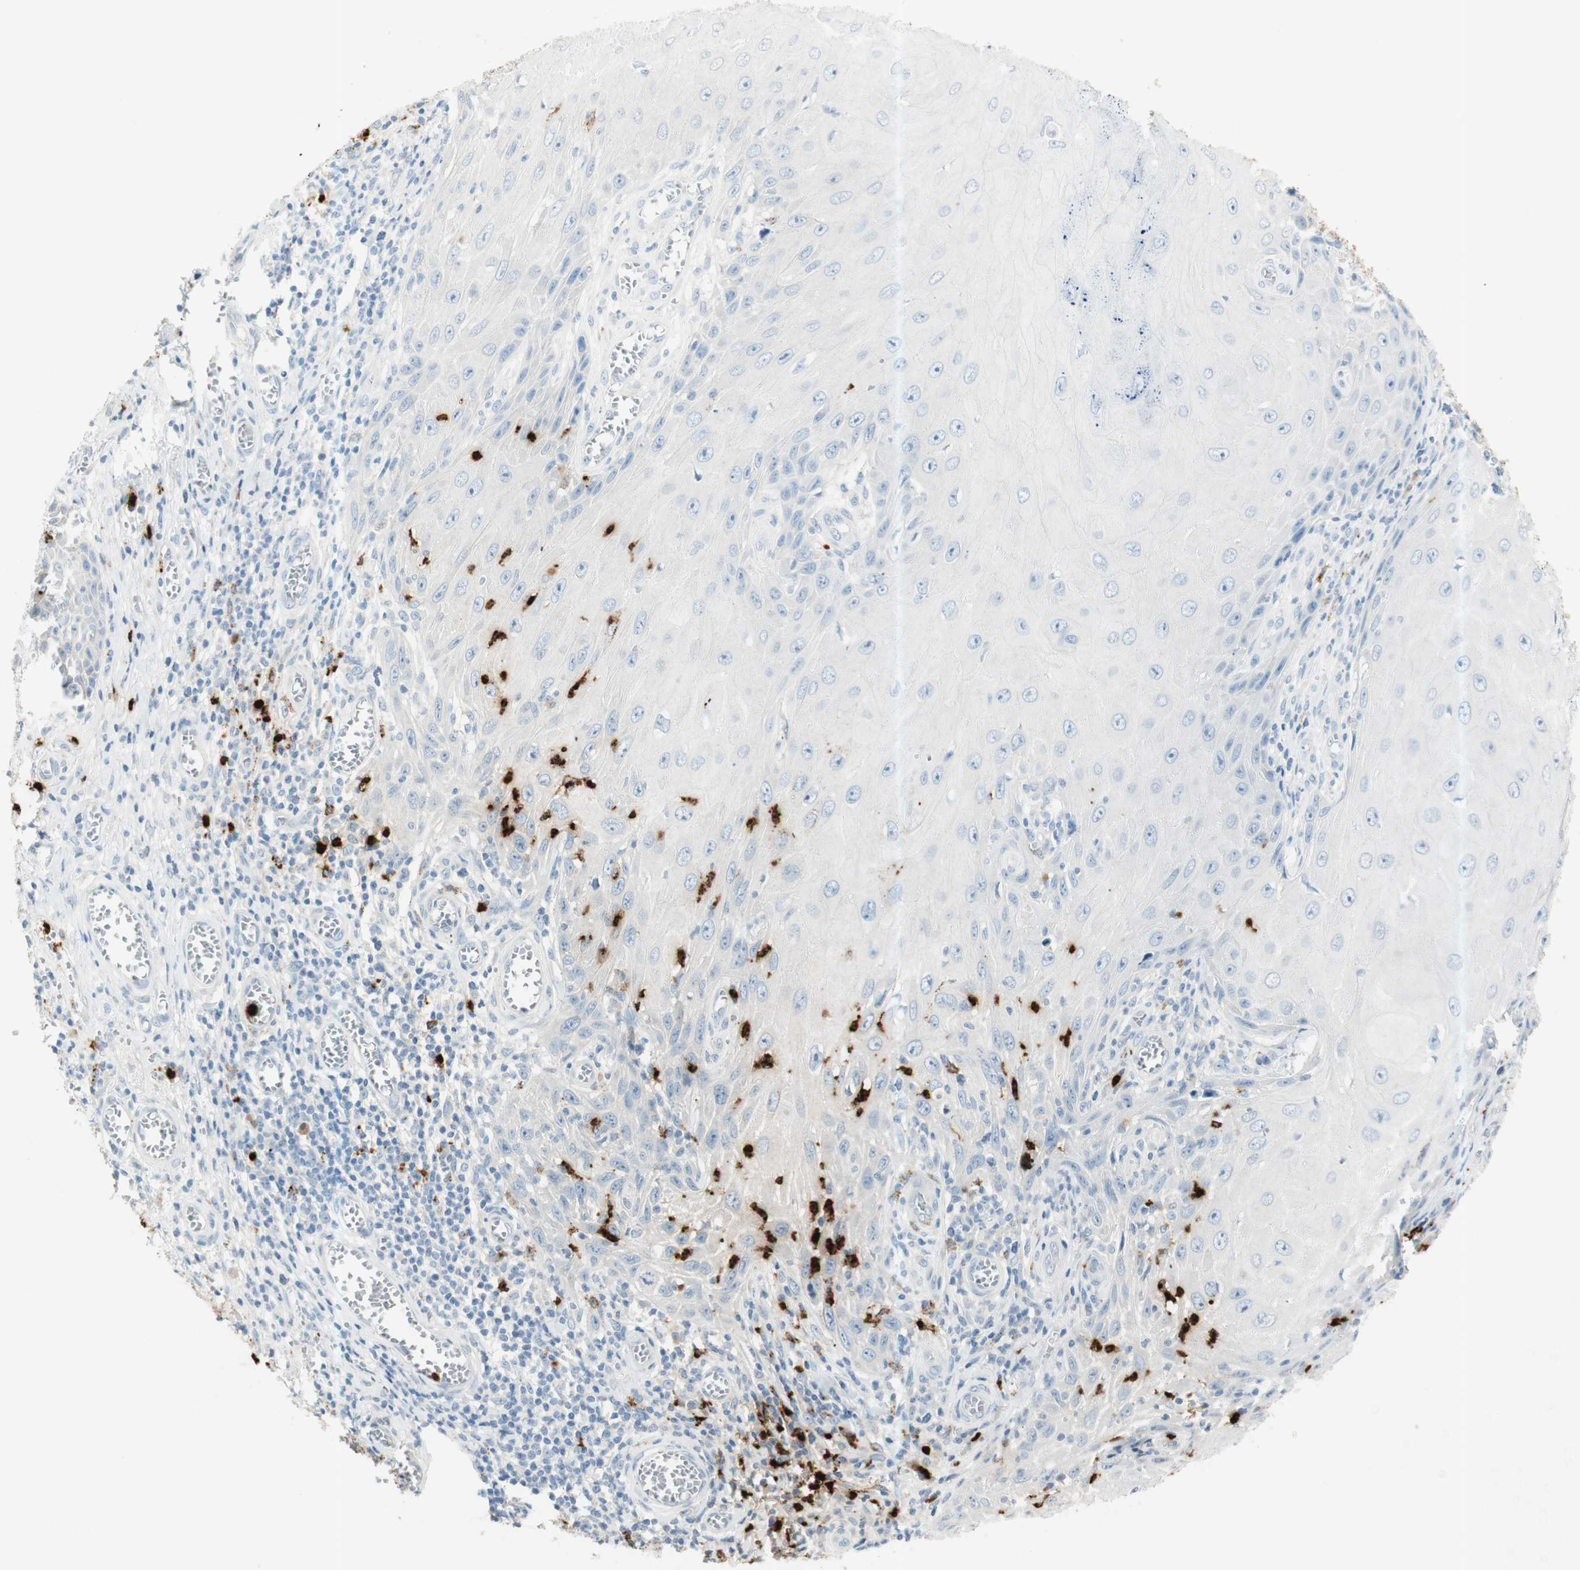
{"staining": {"intensity": "negative", "quantity": "none", "location": "none"}, "tissue": "skin cancer", "cell_type": "Tumor cells", "image_type": "cancer", "snomed": [{"axis": "morphology", "description": "Squamous cell carcinoma, NOS"}, {"axis": "topography", "description": "Skin"}], "caption": "DAB (3,3'-diaminobenzidine) immunohistochemical staining of skin squamous cell carcinoma shows no significant staining in tumor cells.", "gene": "PRTN3", "patient": {"sex": "female", "age": 73}}